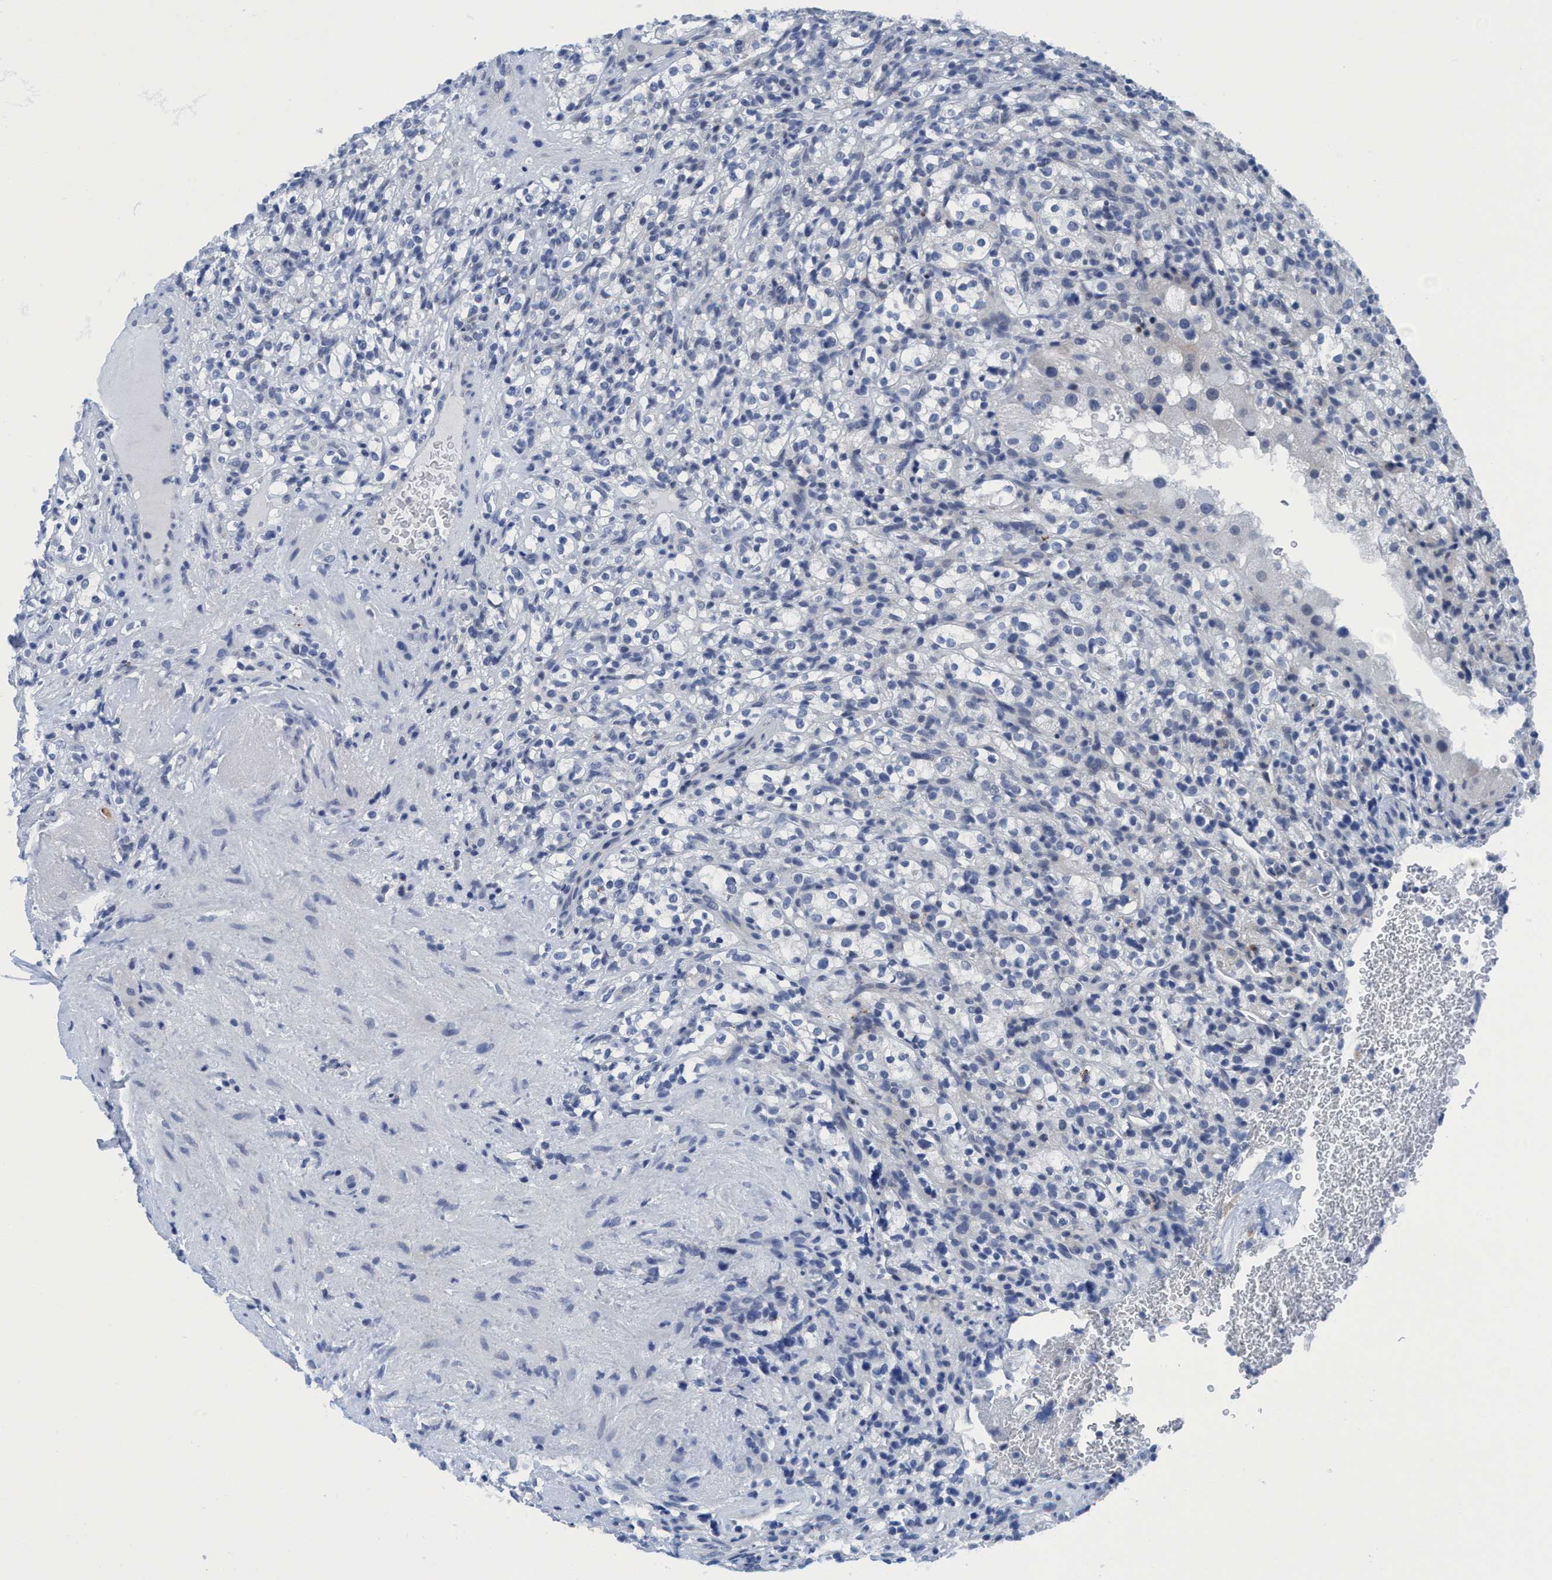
{"staining": {"intensity": "negative", "quantity": "none", "location": "none"}, "tissue": "renal cancer", "cell_type": "Tumor cells", "image_type": "cancer", "snomed": [{"axis": "morphology", "description": "Normal tissue, NOS"}, {"axis": "morphology", "description": "Adenocarcinoma, NOS"}, {"axis": "topography", "description": "Kidney"}], "caption": "A histopathology image of renal adenocarcinoma stained for a protein displays no brown staining in tumor cells.", "gene": "DNAI1", "patient": {"sex": "female", "age": 72}}